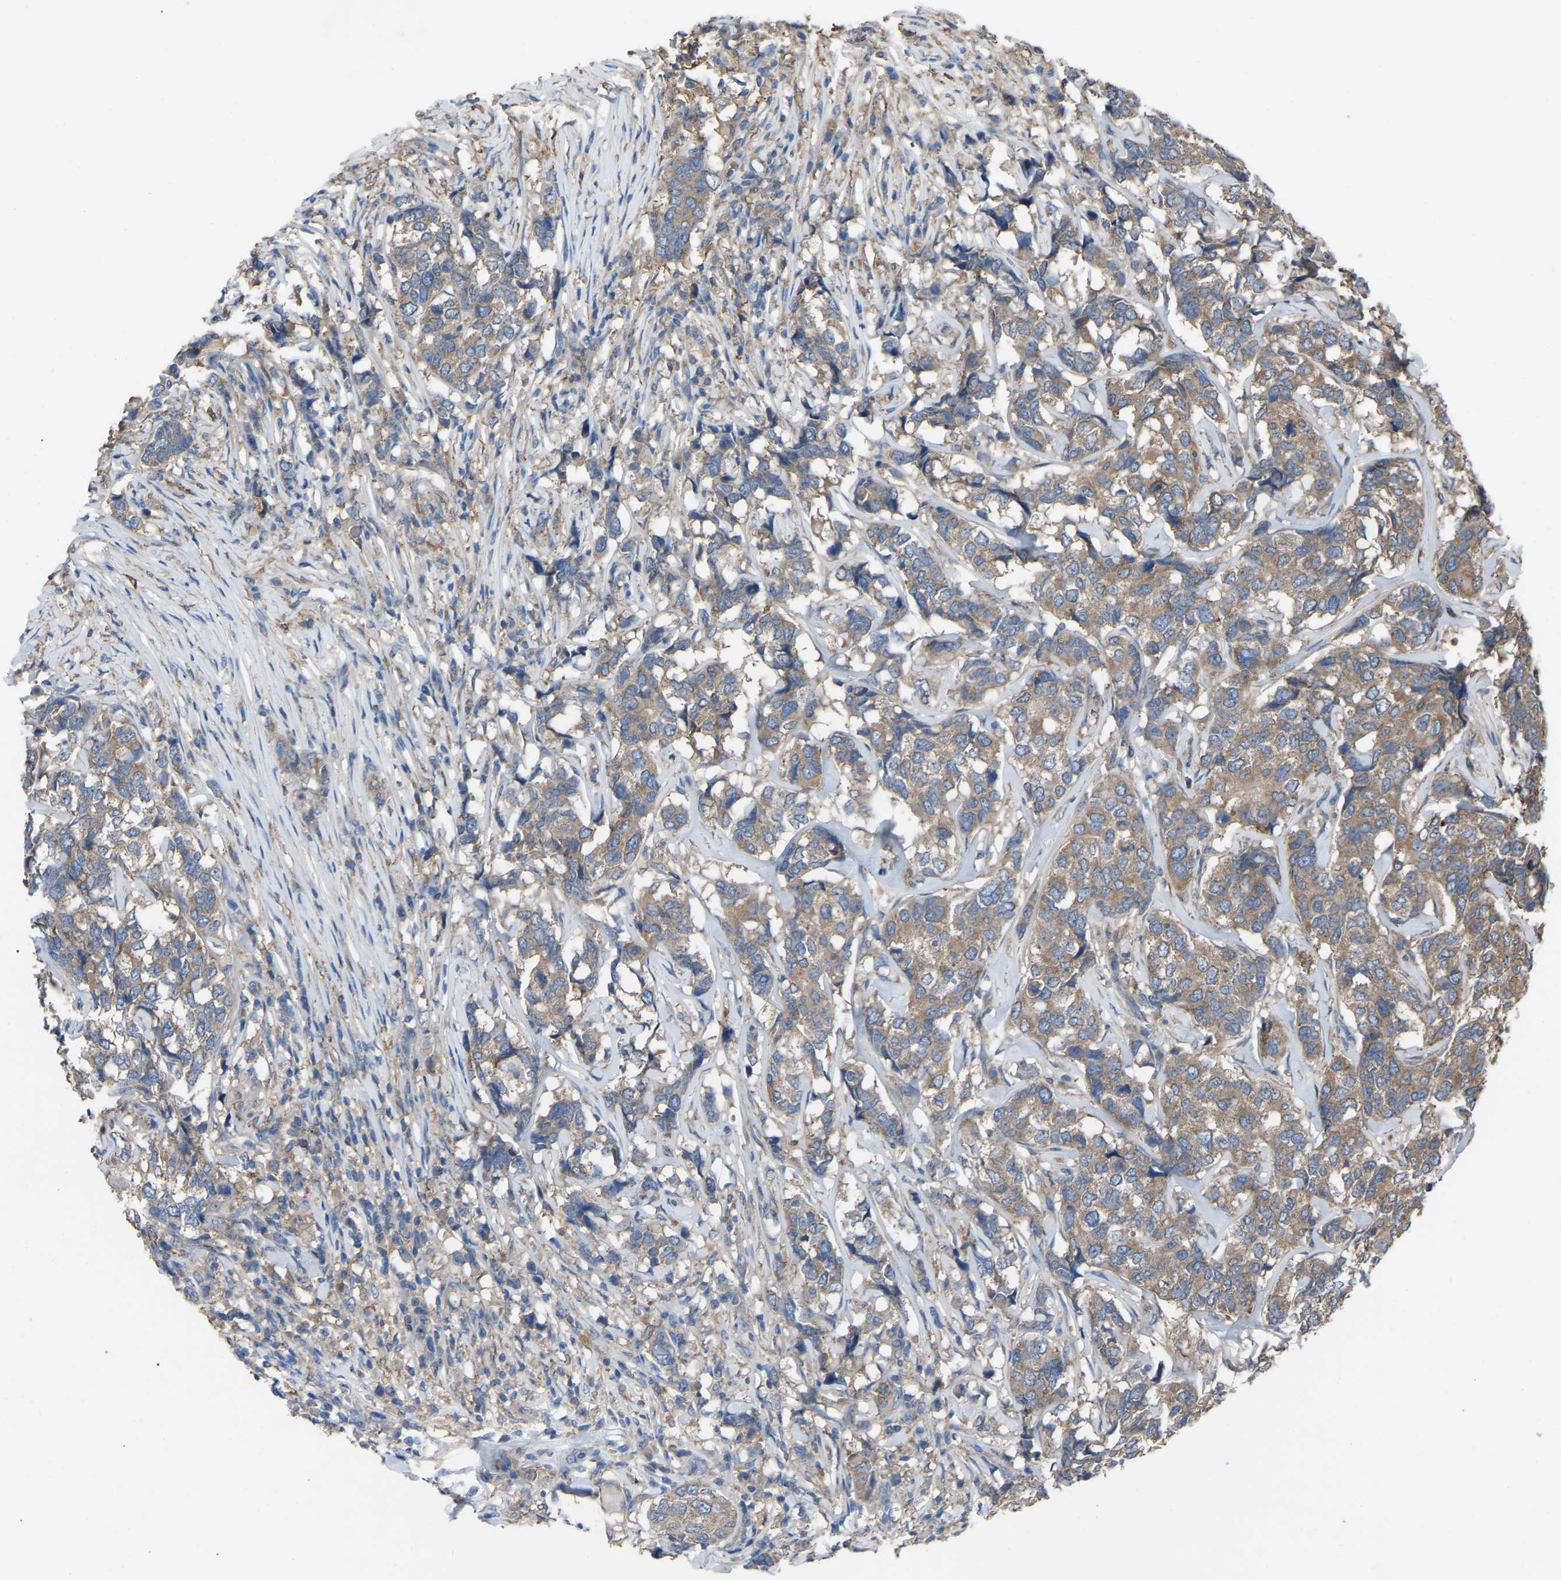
{"staining": {"intensity": "moderate", "quantity": ">75%", "location": "cytoplasmic/membranous"}, "tissue": "breast cancer", "cell_type": "Tumor cells", "image_type": "cancer", "snomed": [{"axis": "morphology", "description": "Lobular carcinoma"}, {"axis": "topography", "description": "Breast"}], "caption": "Immunohistochemistry (IHC) (DAB) staining of breast cancer (lobular carcinoma) shows moderate cytoplasmic/membranous protein expression in approximately >75% of tumor cells.", "gene": "AIMP1", "patient": {"sex": "female", "age": 59}}